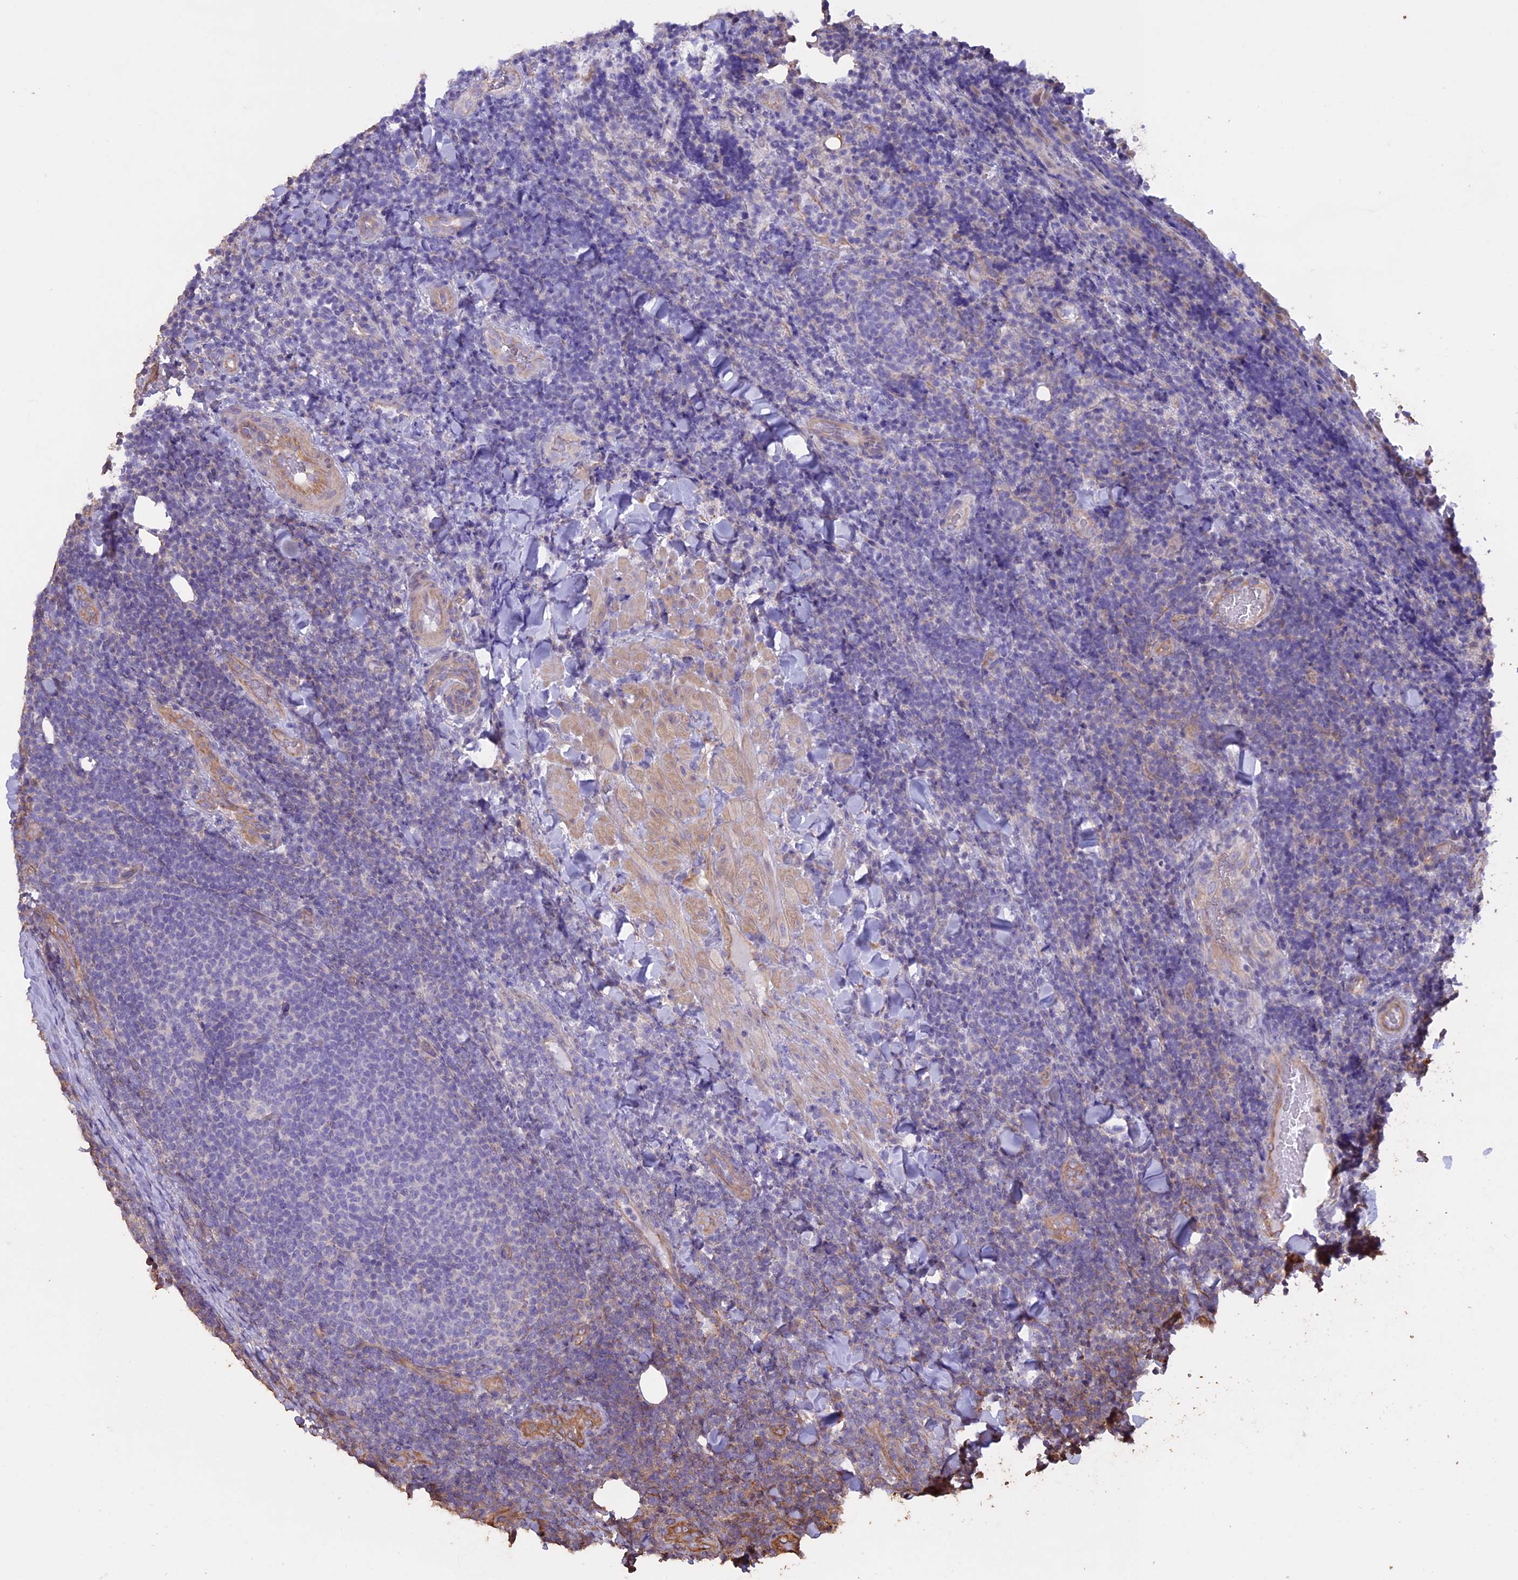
{"staining": {"intensity": "negative", "quantity": "none", "location": "none"}, "tissue": "lymphoma", "cell_type": "Tumor cells", "image_type": "cancer", "snomed": [{"axis": "morphology", "description": "Malignant lymphoma, non-Hodgkin's type, Low grade"}, {"axis": "topography", "description": "Lymph node"}], "caption": "Lymphoma was stained to show a protein in brown. There is no significant staining in tumor cells.", "gene": "CCDC148", "patient": {"sex": "male", "age": 66}}